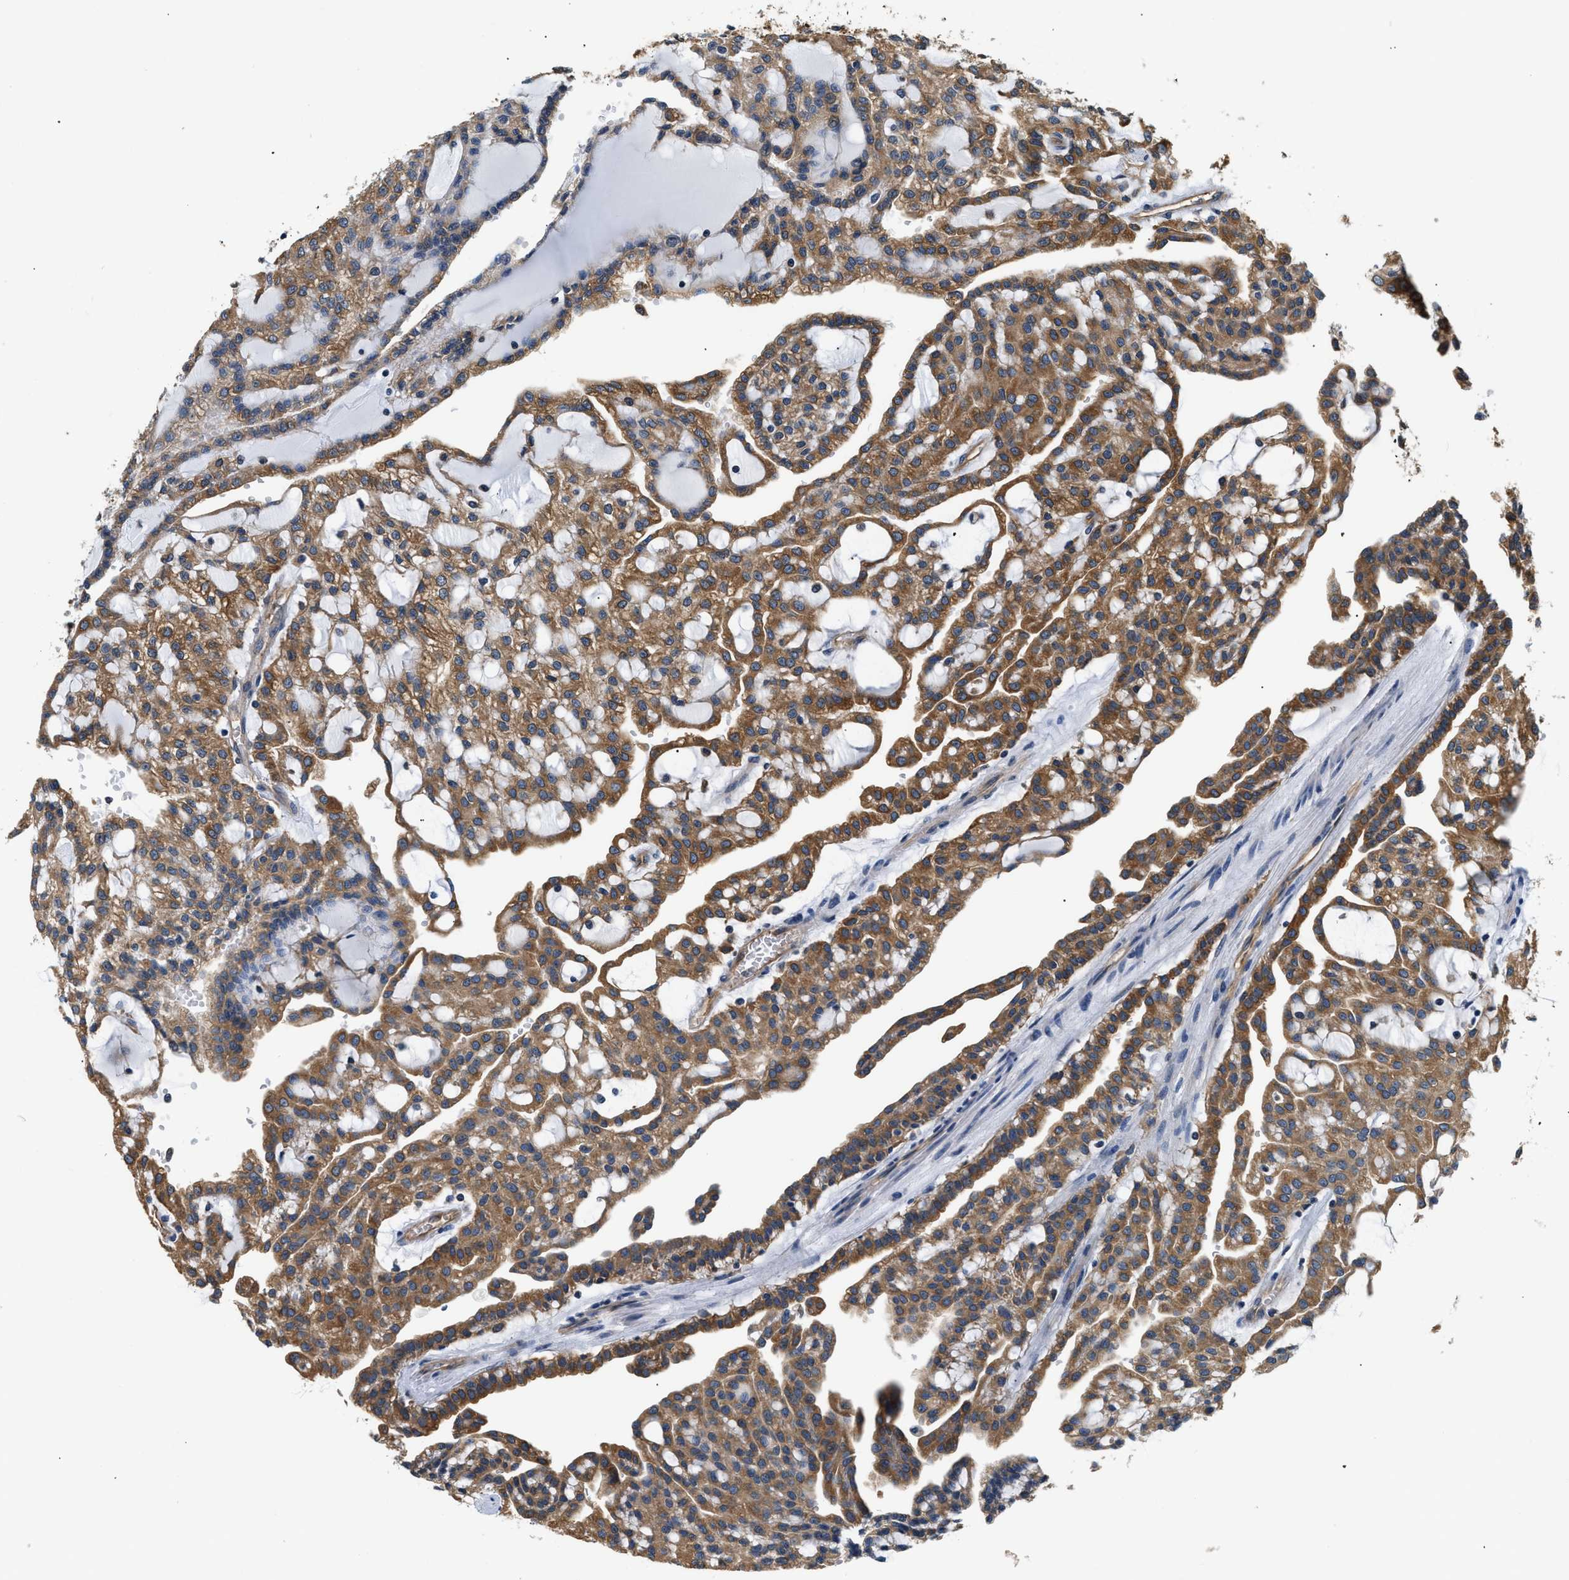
{"staining": {"intensity": "moderate", "quantity": ">75%", "location": "cytoplasmic/membranous"}, "tissue": "renal cancer", "cell_type": "Tumor cells", "image_type": "cancer", "snomed": [{"axis": "morphology", "description": "Adenocarcinoma, NOS"}, {"axis": "topography", "description": "Kidney"}], "caption": "Adenocarcinoma (renal) was stained to show a protein in brown. There is medium levels of moderate cytoplasmic/membranous expression in approximately >75% of tumor cells.", "gene": "PPP2R1B", "patient": {"sex": "male", "age": 63}}